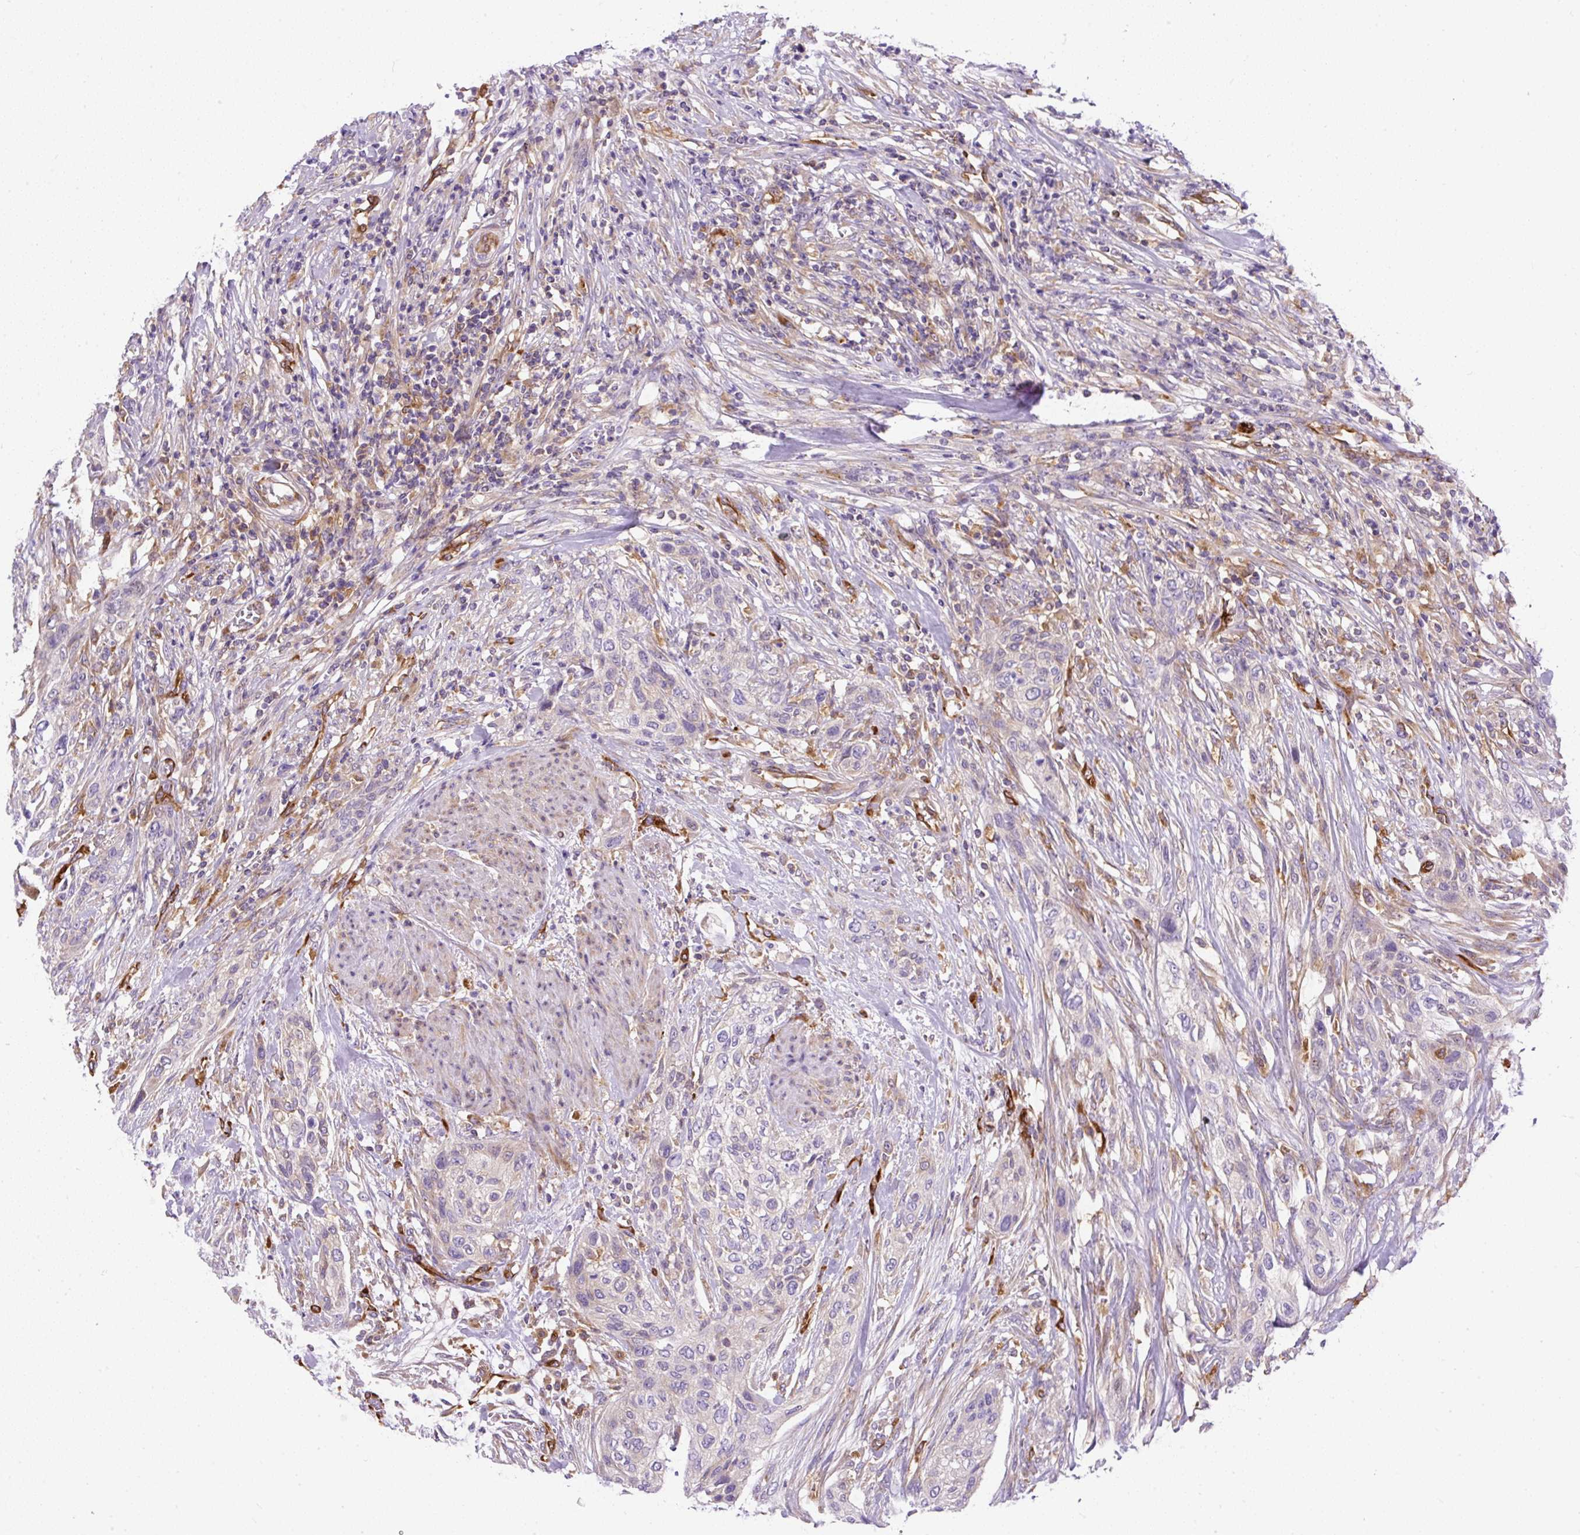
{"staining": {"intensity": "negative", "quantity": "none", "location": "none"}, "tissue": "urothelial cancer", "cell_type": "Tumor cells", "image_type": "cancer", "snomed": [{"axis": "morphology", "description": "Urothelial carcinoma, High grade"}, {"axis": "topography", "description": "Urinary bladder"}], "caption": "This is an IHC histopathology image of urothelial cancer. There is no expression in tumor cells.", "gene": "MAP1S", "patient": {"sex": "male", "age": 35}}